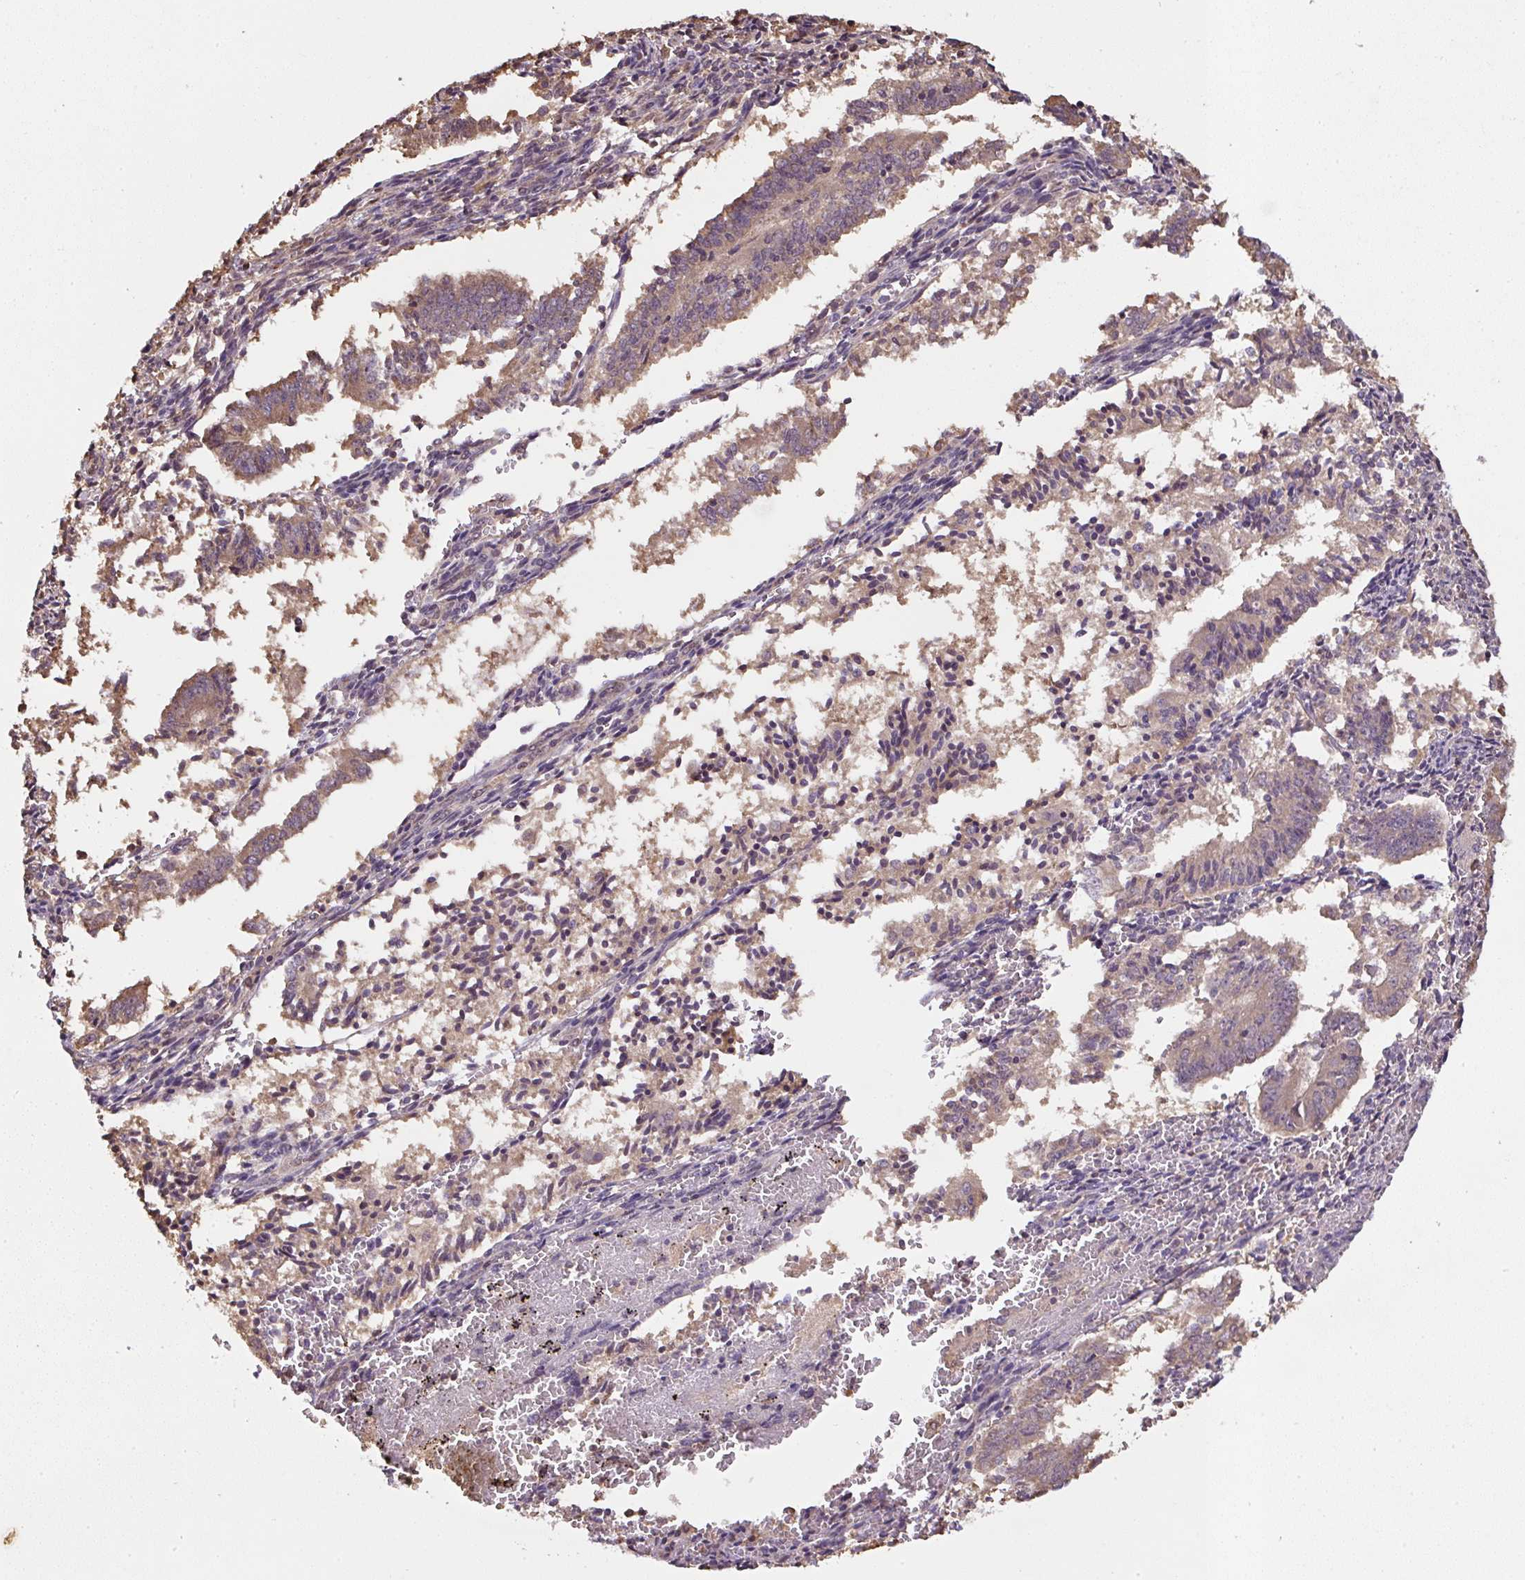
{"staining": {"intensity": "weak", "quantity": ">75%", "location": "cytoplasmic/membranous,nuclear"}, "tissue": "endometrial cancer", "cell_type": "Tumor cells", "image_type": "cancer", "snomed": [{"axis": "morphology", "description": "Adenocarcinoma, NOS"}, {"axis": "topography", "description": "Endometrium"}], "caption": "Protein staining of endometrial adenocarcinoma tissue reveals weak cytoplasmic/membranous and nuclear expression in approximately >75% of tumor cells.", "gene": "TMEM170B", "patient": {"sex": "female", "age": 50}}